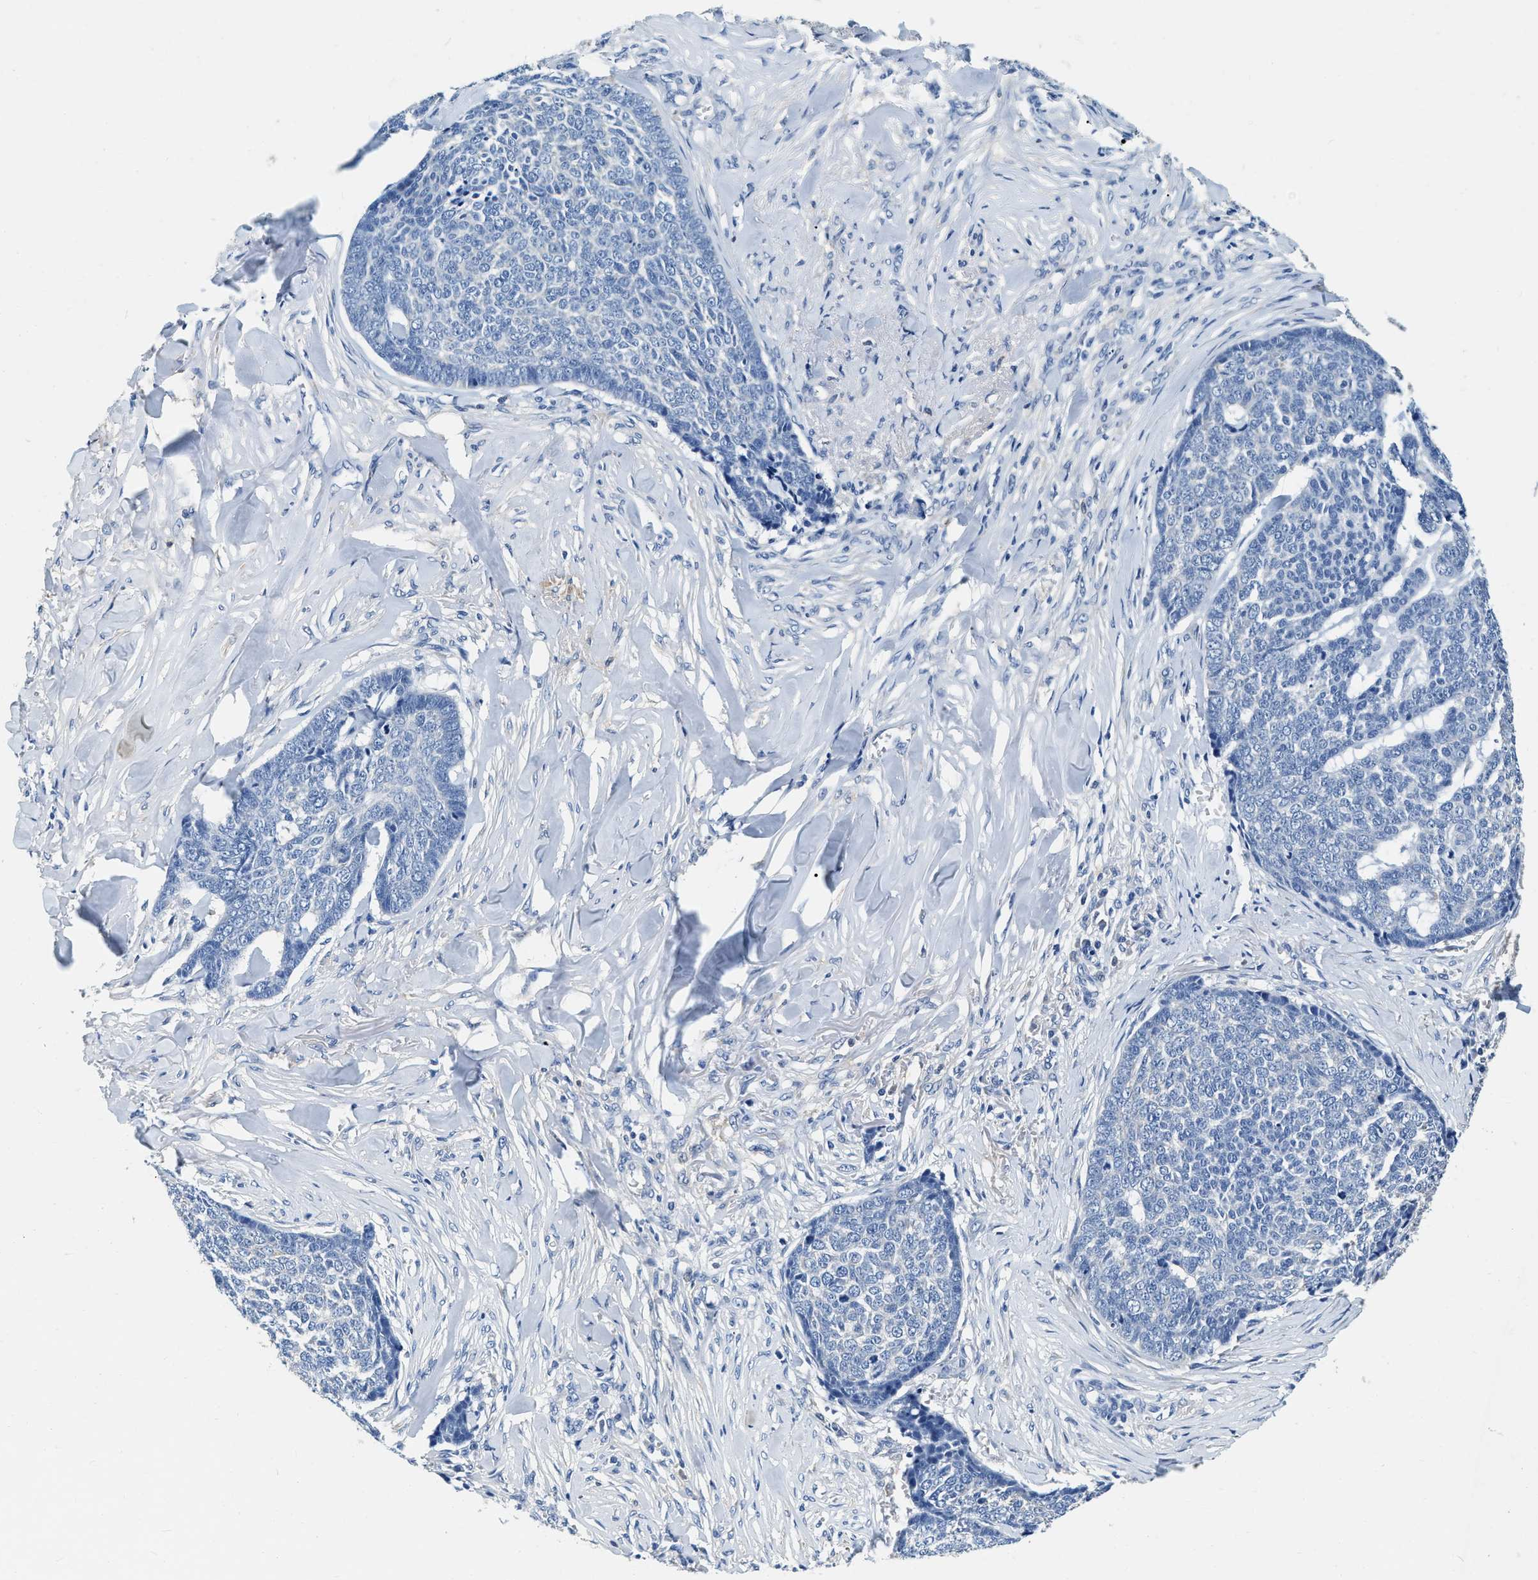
{"staining": {"intensity": "negative", "quantity": "none", "location": "none"}, "tissue": "skin cancer", "cell_type": "Tumor cells", "image_type": "cancer", "snomed": [{"axis": "morphology", "description": "Basal cell carcinoma"}, {"axis": "topography", "description": "Skin"}], "caption": "High power microscopy photomicrograph of an IHC image of basal cell carcinoma (skin), revealing no significant positivity in tumor cells. The staining is performed using DAB brown chromogen with nuclei counter-stained in using hematoxylin.", "gene": "EIF2AK2", "patient": {"sex": "male", "age": 84}}